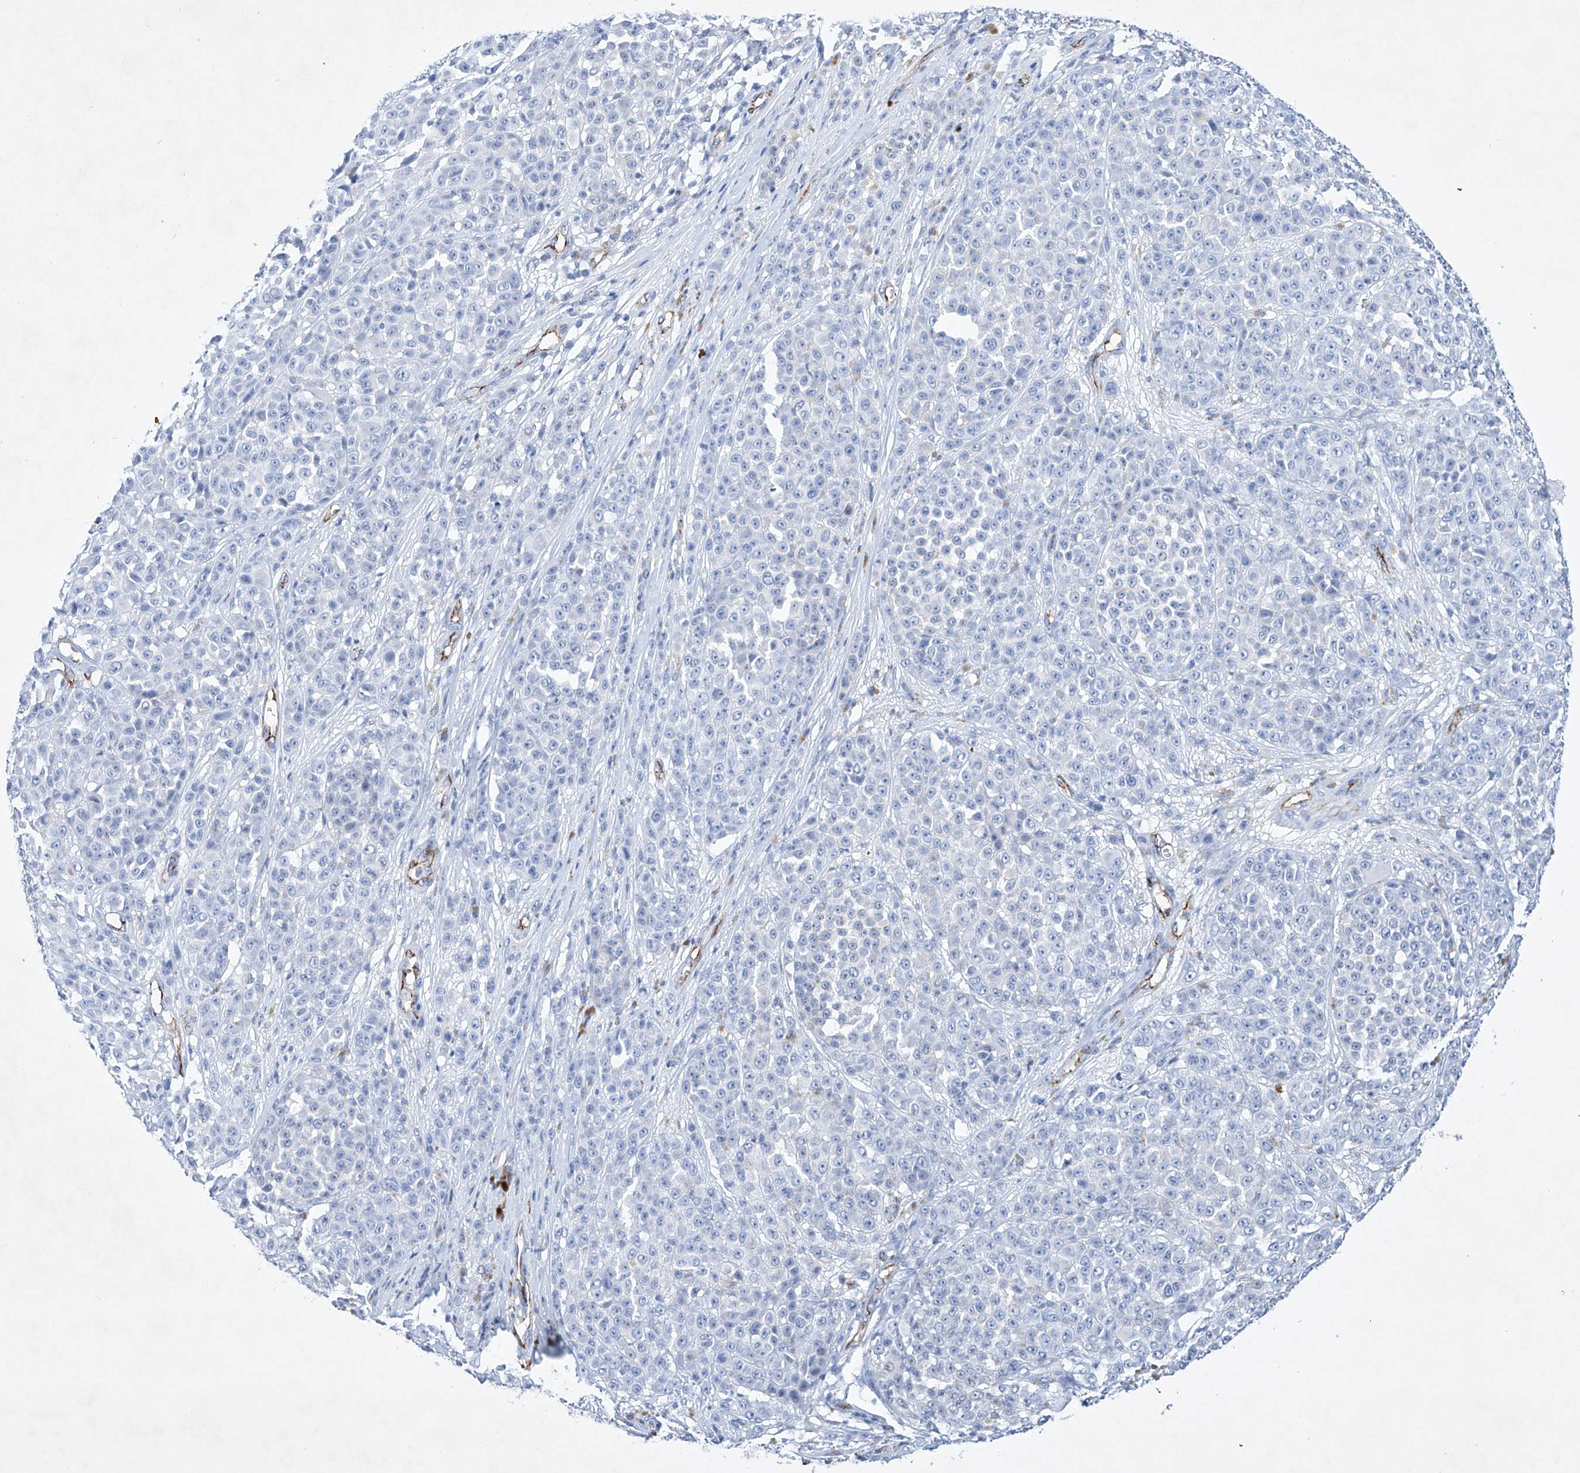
{"staining": {"intensity": "negative", "quantity": "none", "location": "none"}, "tissue": "melanoma", "cell_type": "Tumor cells", "image_type": "cancer", "snomed": [{"axis": "morphology", "description": "Malignant melanoma, NOS"}, {"axis": "topography", "description": "Skin"}], "caption": "High power microscopy photomicrograph of an immunohistochemistry (IHC) image of malignant melanoma, revealing no significant staining in tumor cells.", "gene": "ETV7", "patient": {"sex": "female", "age": 94}}